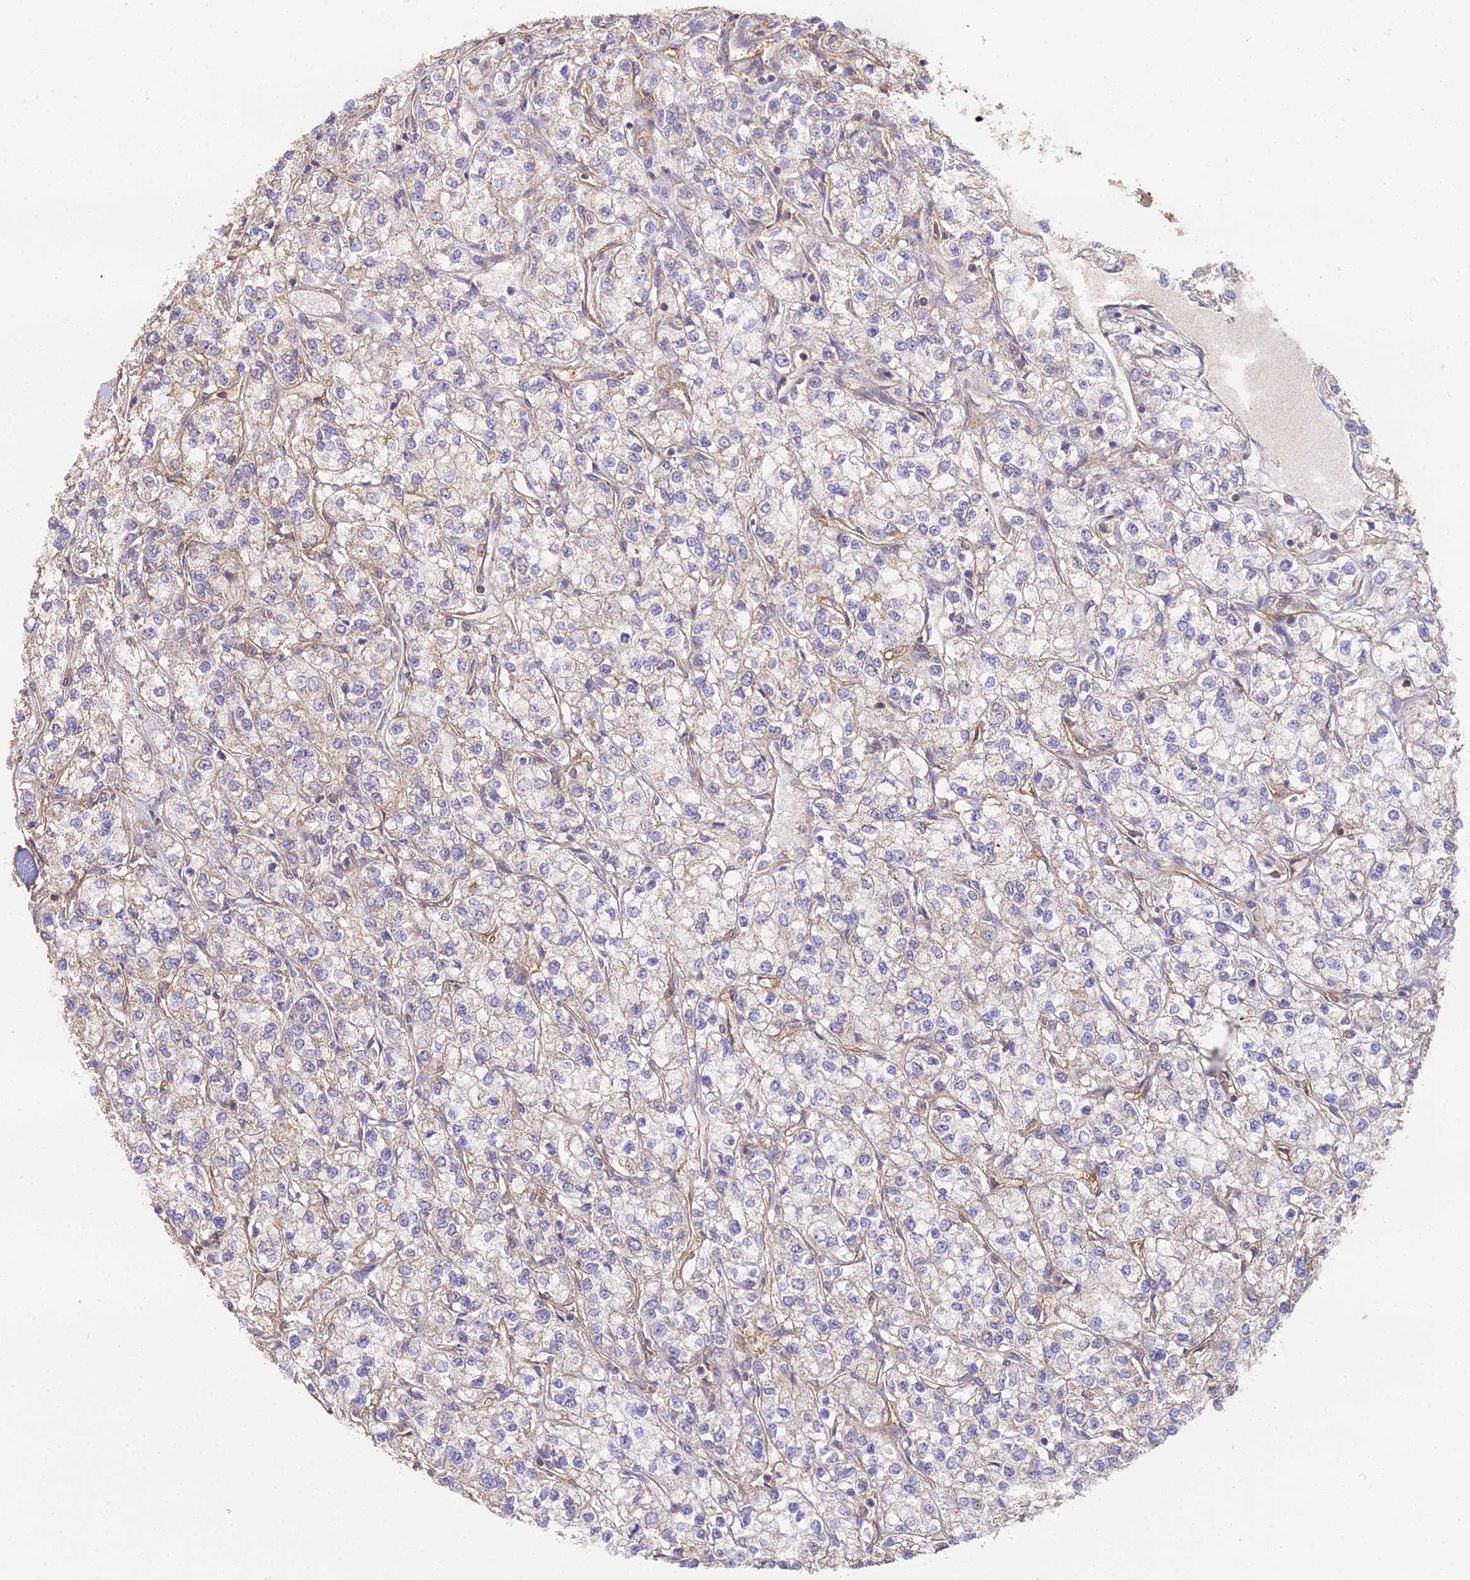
{"staining": {"intensity": "negative", "quantity": "none", "location": "none"}, "tissue": "renal cancer", "cell_type": "Tumor cells", "image_type": "cancer", "snomed": [{"axis": "morphology", "description": "Adenocarcinoma, NOS"}, {"axis": "topography", "description": "Kidney"}], "caption": "DAB (3,3'-diaminobenzidine) immunohistochemical staining of human renal cancer exhibits no significant positivity in tumor cells.", "gene": "METTL13", "patient": {"sex": "male", "age": 80}}